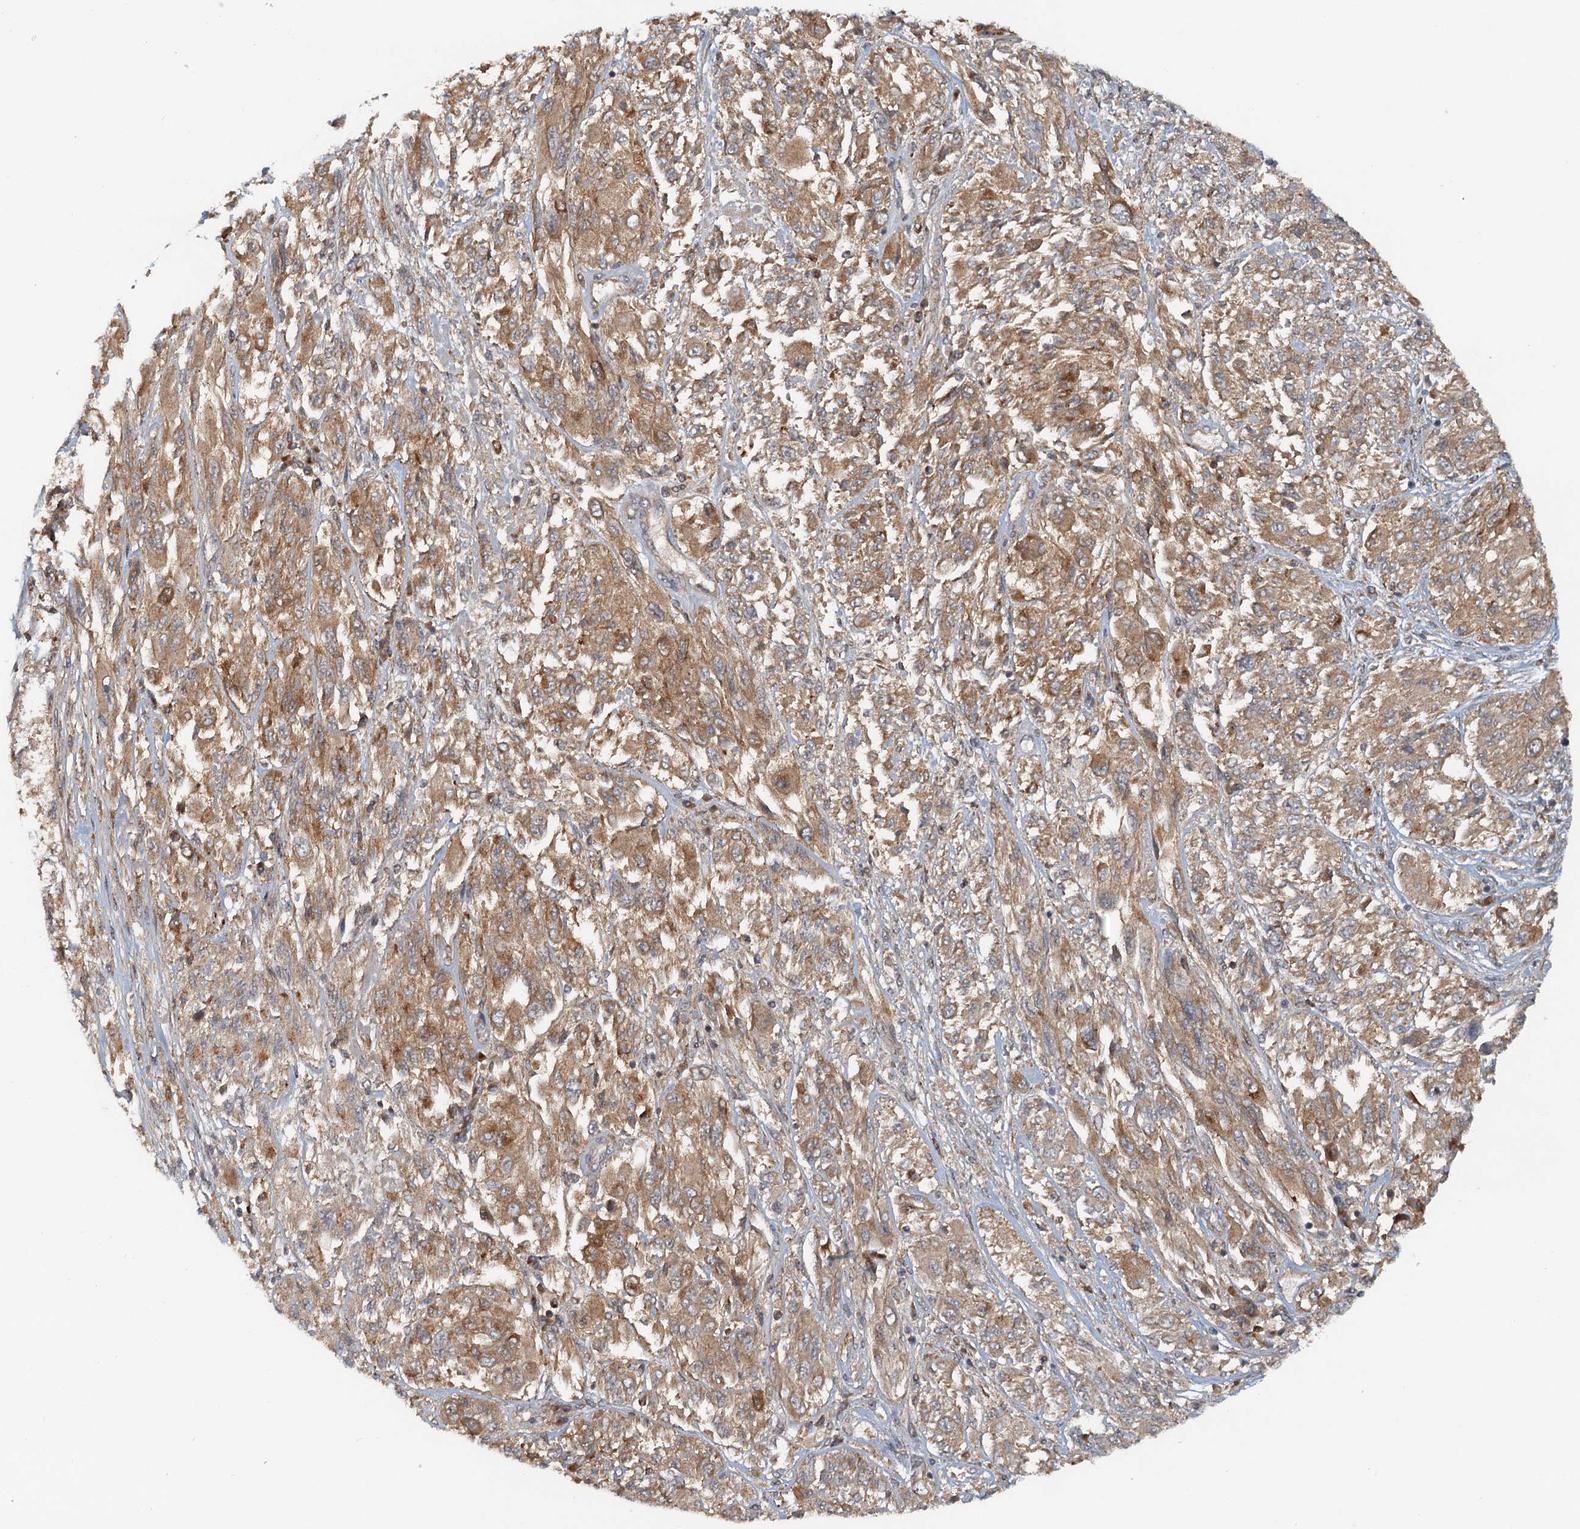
{"staining": {"intensity": "moderate", "quantity": ">75%", "location": "cytoplasmic/membranous"}, "tissue": "melanoma", "cell_type": "Tumor cells", "image_type": "cancer", "snomed": [{"axis": "morphology", "description": "Malignant melanoma, NOS"}, {"axis": "topography", "description": "Skin"}], "caption": "The micrograph displays a brown stain indicating the presence of a protein in the cytoplasmic/membranous of tumor cells in melanoma. Using DAB (3,3'-diaminobenzidine) (brown) and hematoxylin (blue) stains, captured at high magnification using brightfield microscopy.", "gene": "TOLLIP", "patient": {"sex": "female", "age": 91}}